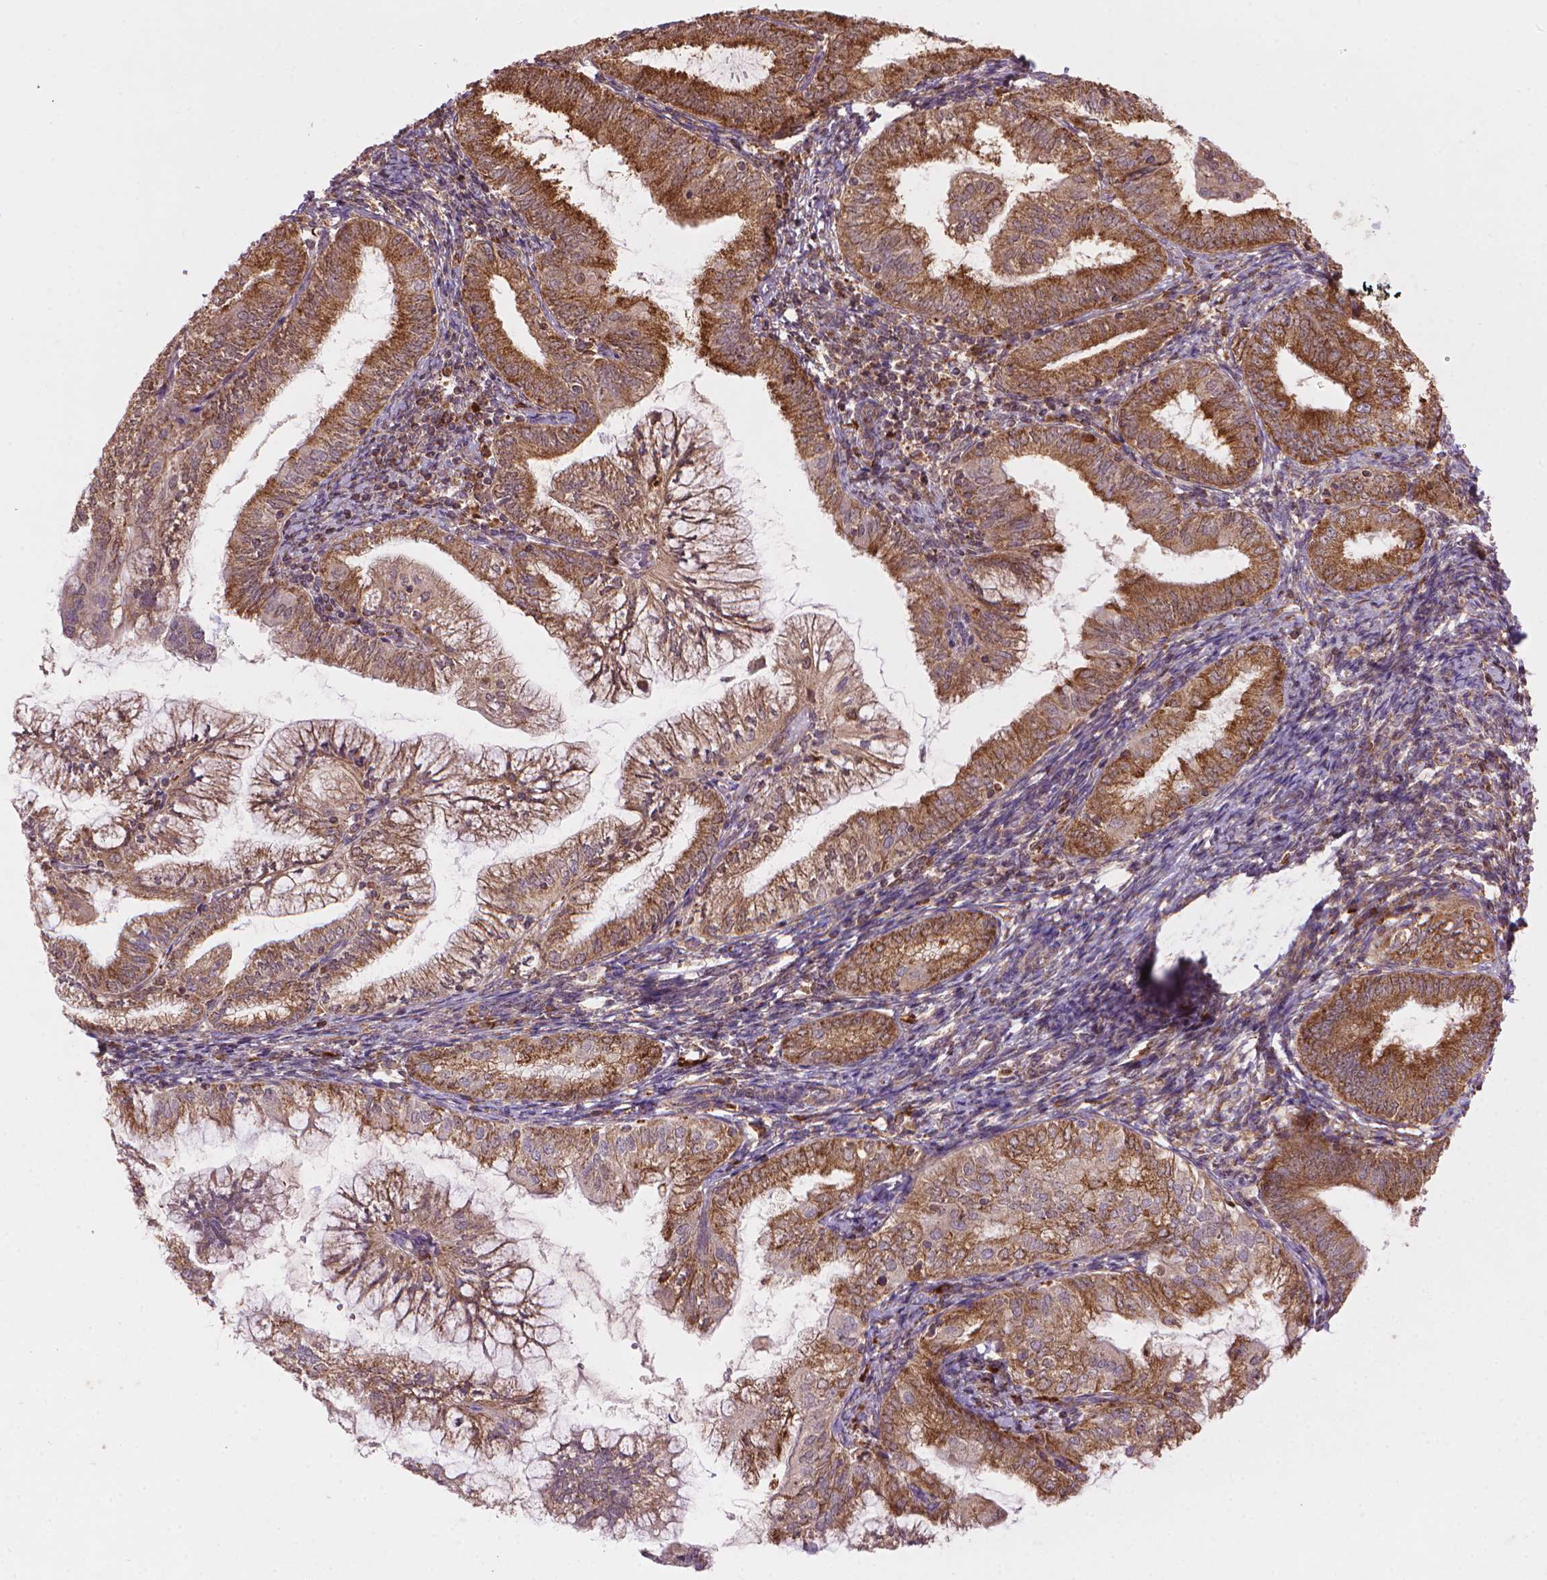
{"staining": {"intensity": "moderate", "quantity": ">75%", "location": "cytoplasmic/membranous"}, "tissue": "endometrial cancer", "cell_type": "Tumor cells", "image_type": "cancer", "snomed": [{"axis": "morphology", "description": "Adenocarcinoma, NOS"}, {"axis": "topography", "description": "Endometrium"}], "caption": "Adenocarcinoma (endometrial) stained for a protein (brown) reveals moderate cytoplasmic/membranous positive expression in approximately >75% of tumor cells.", "gene": "VARS2", "patient": {"sex": "female", "age": 55}}